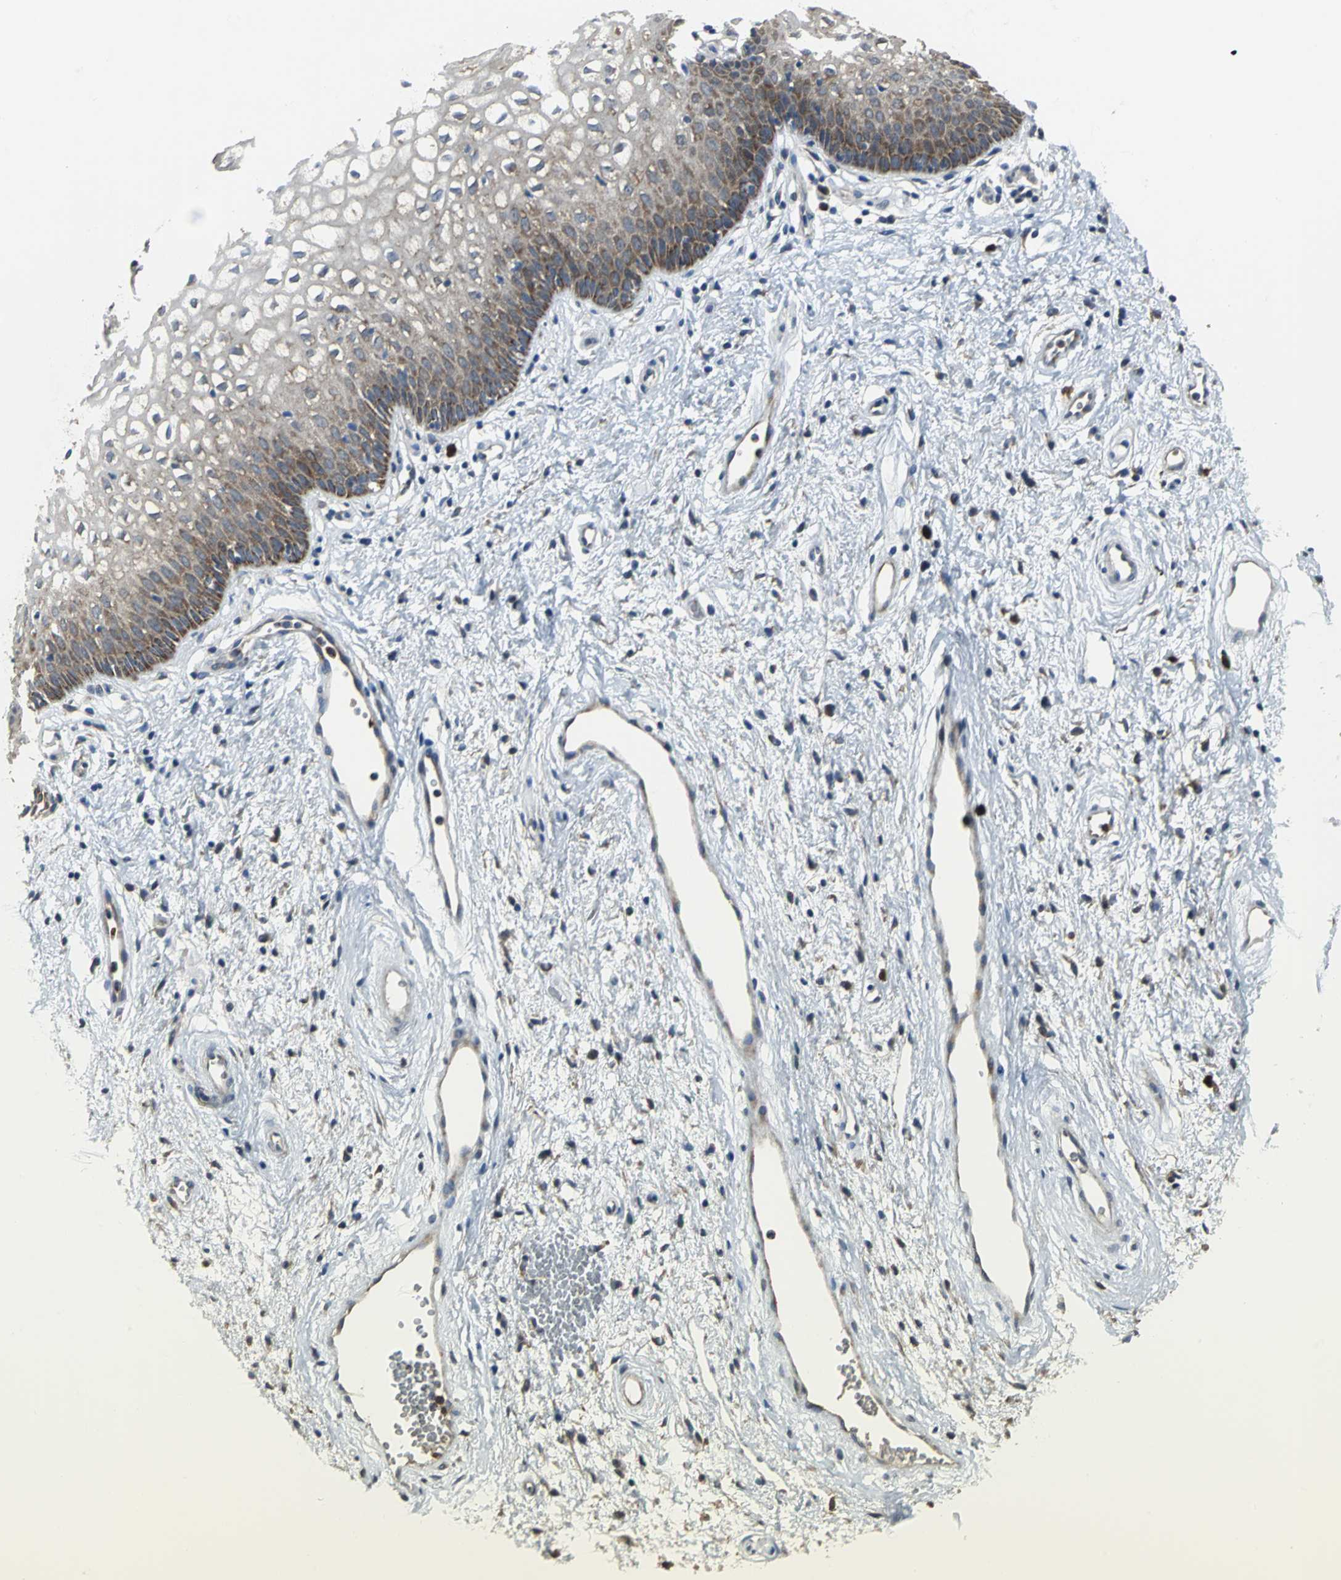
{"staining": {"intensity": "moderate", "quantity": "25%-75%", "location": "cytoplasmic/membranous"}, "tissue": "vagina", "cell_type": "Squamous epithelial cells", "image_type": "normal", "snomed": [{"axis": "morphology", "description": "Normal tissue, NOS"}, {"axis": "topography", "description": "Vagina"}], "caption": "Protein expression analysis of normal vagina displays moderate cytoplasmic/membranous positivity in approximately 25%-75% of squamous epithelial cells. (brown staining indicates protein expression, while blue staining denotes nuclei).", "gene": "EIF5A", "patient": {"sex": "female", "age": 34}}